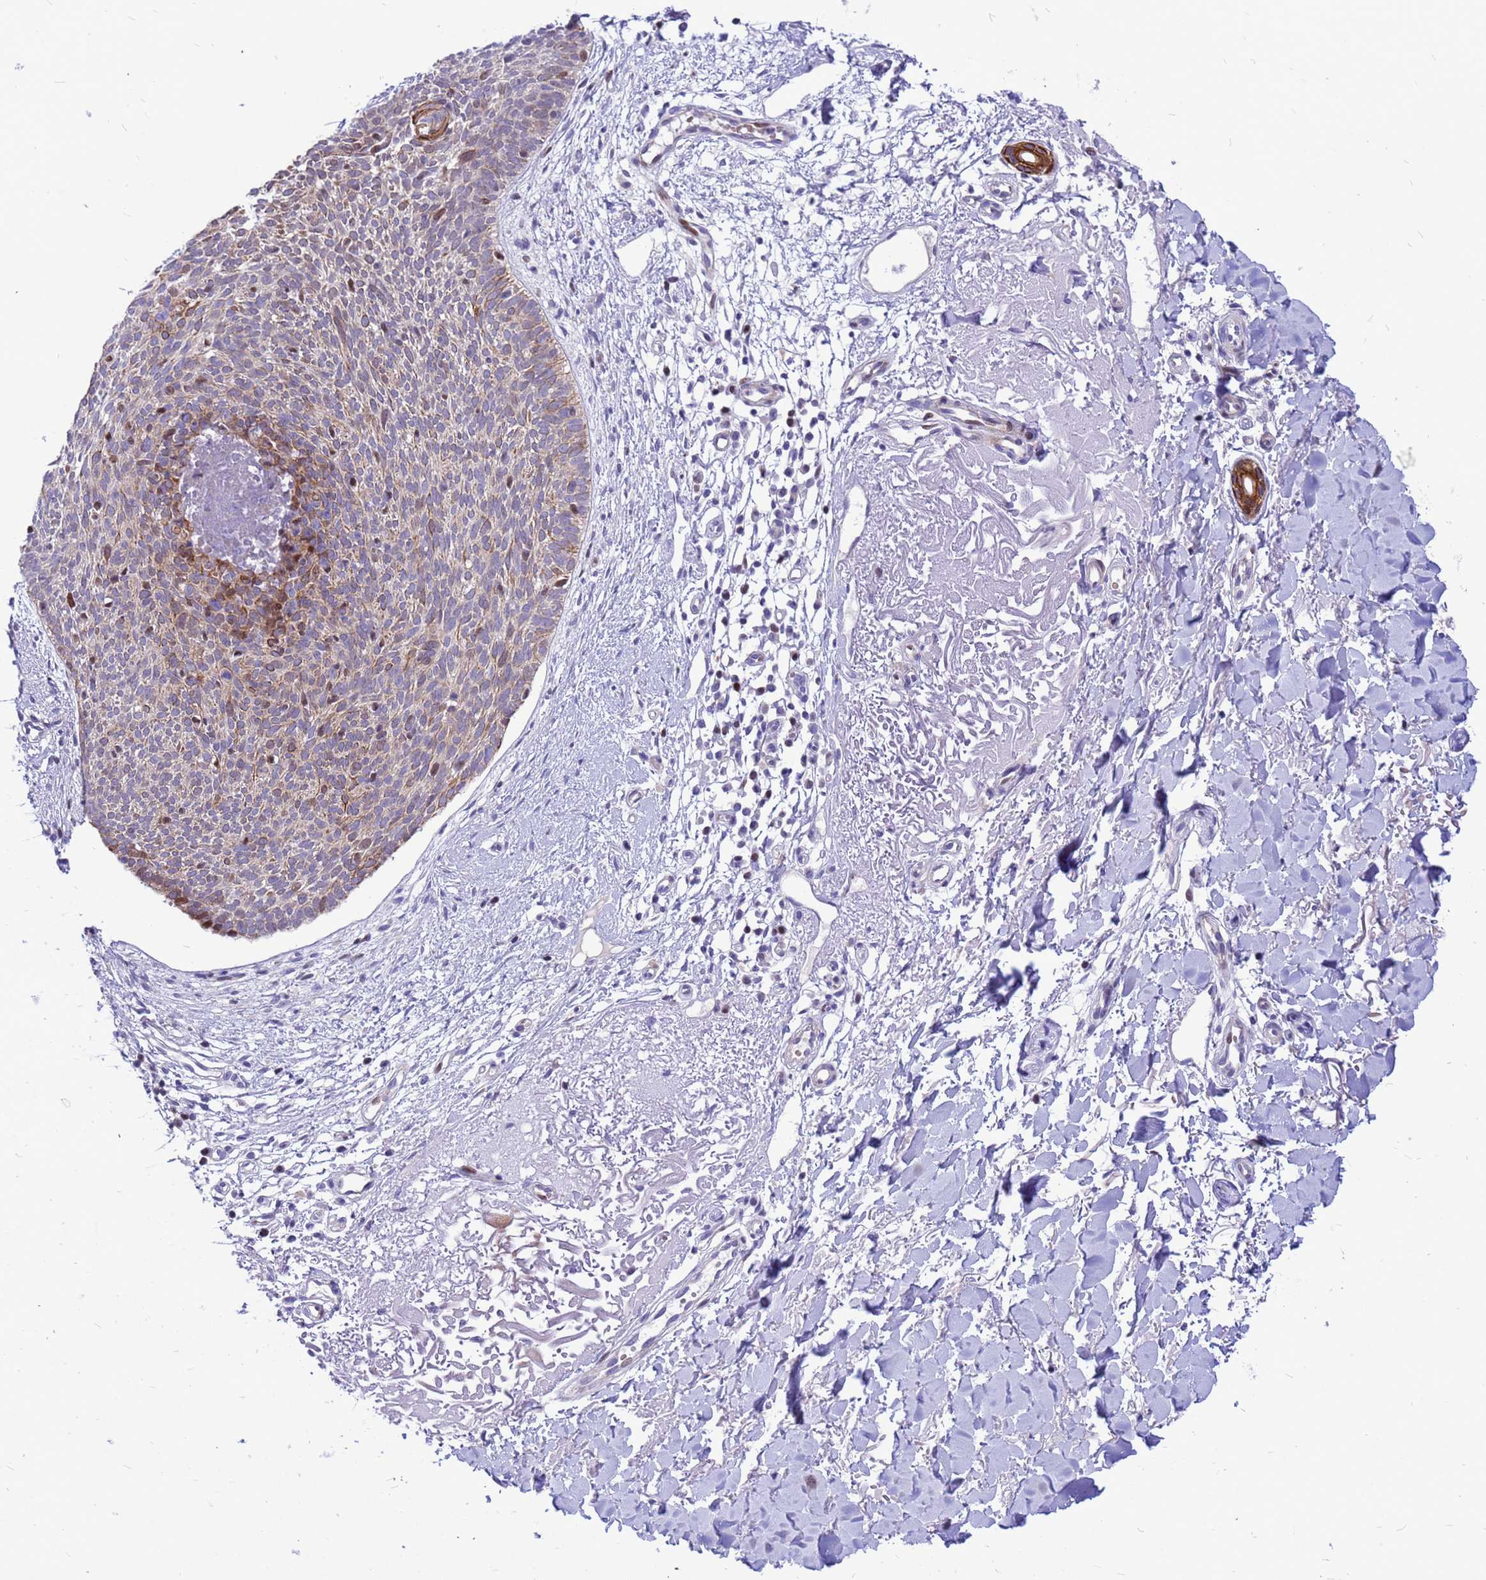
{"staining": {"intensity": "moderate", "quantity": "25%-75%", "location": "cytoplasmic/membranous"}, "tissue": "skin cancer", "cell_type": "Tumor cells", "image_type": "cancer", "snomed": [{"axis": "morphology", "description": "Basal cell carcinoma"}, {"axis": "topography", "description": "Skin"}], "caption": "Protein analysis of skin basal cell carcinoma tissue displays moderate cytoplasmic/membranous expression in approximately 25%-75% of tumor cells. (Brightfield microscopy of DAB IHC at high magnification).", "gene": "ADAMTS7", "patient": {"sex": "male", "age": 84}}